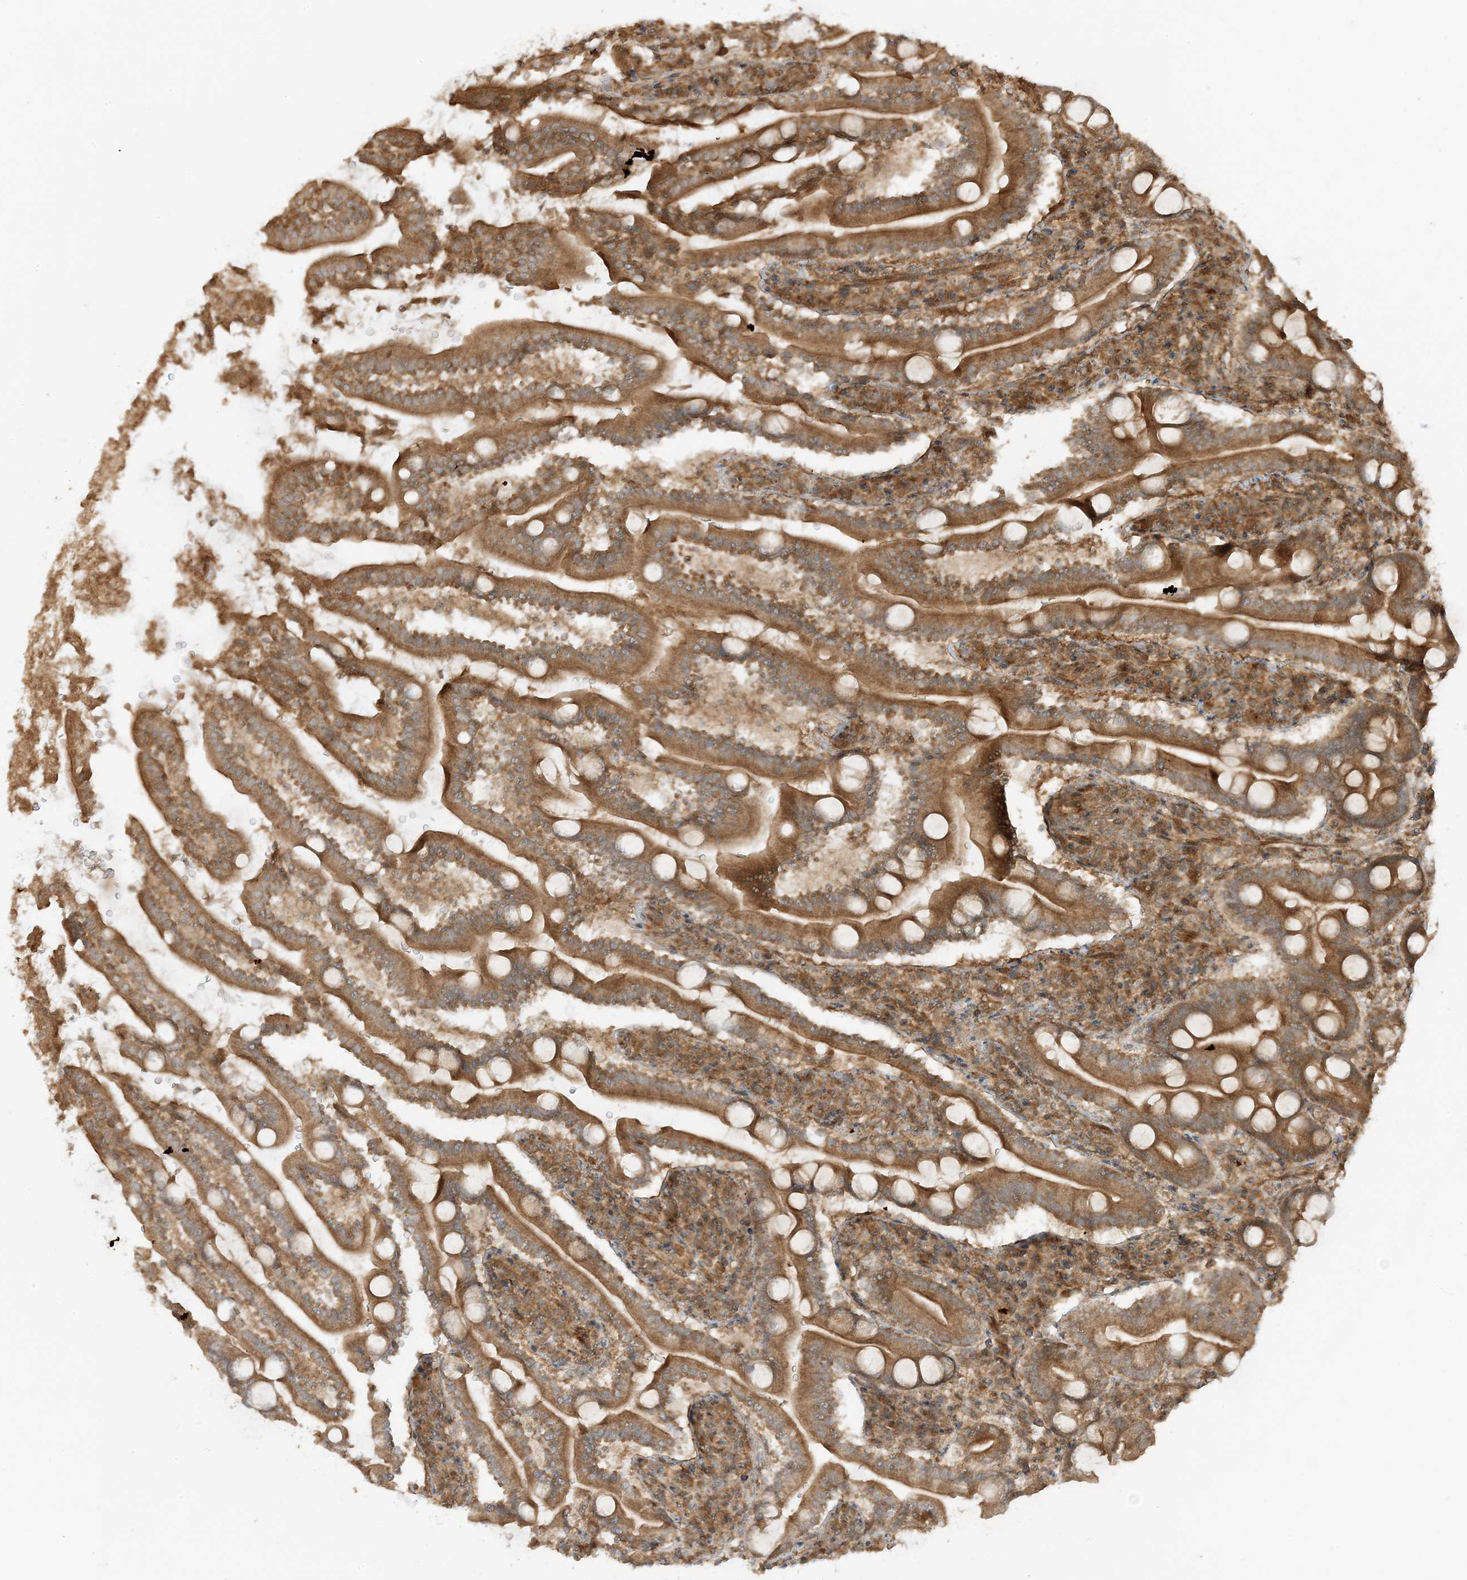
{"staining": {"intensity": "strong", "quantity": ">75%", "location": "cytoplasmic/membranous"}, "tissue": "duodenum", "cell_type": "Glandular cells", "image_type": "normal", "snomed": [{"axis": "morphology", "description": "Normal tissue, NOS"}, {"axis": "topography", "description": "Duodenum"}], "caption": "Immunohistochemical staining of normal human duodenum demonstrates >75% levels of strong cytoplasmic/membranous protein staining in about >75% of glandular cells.", "gene": "XRN1", "patient": {"sex": "male", "age": 35}}